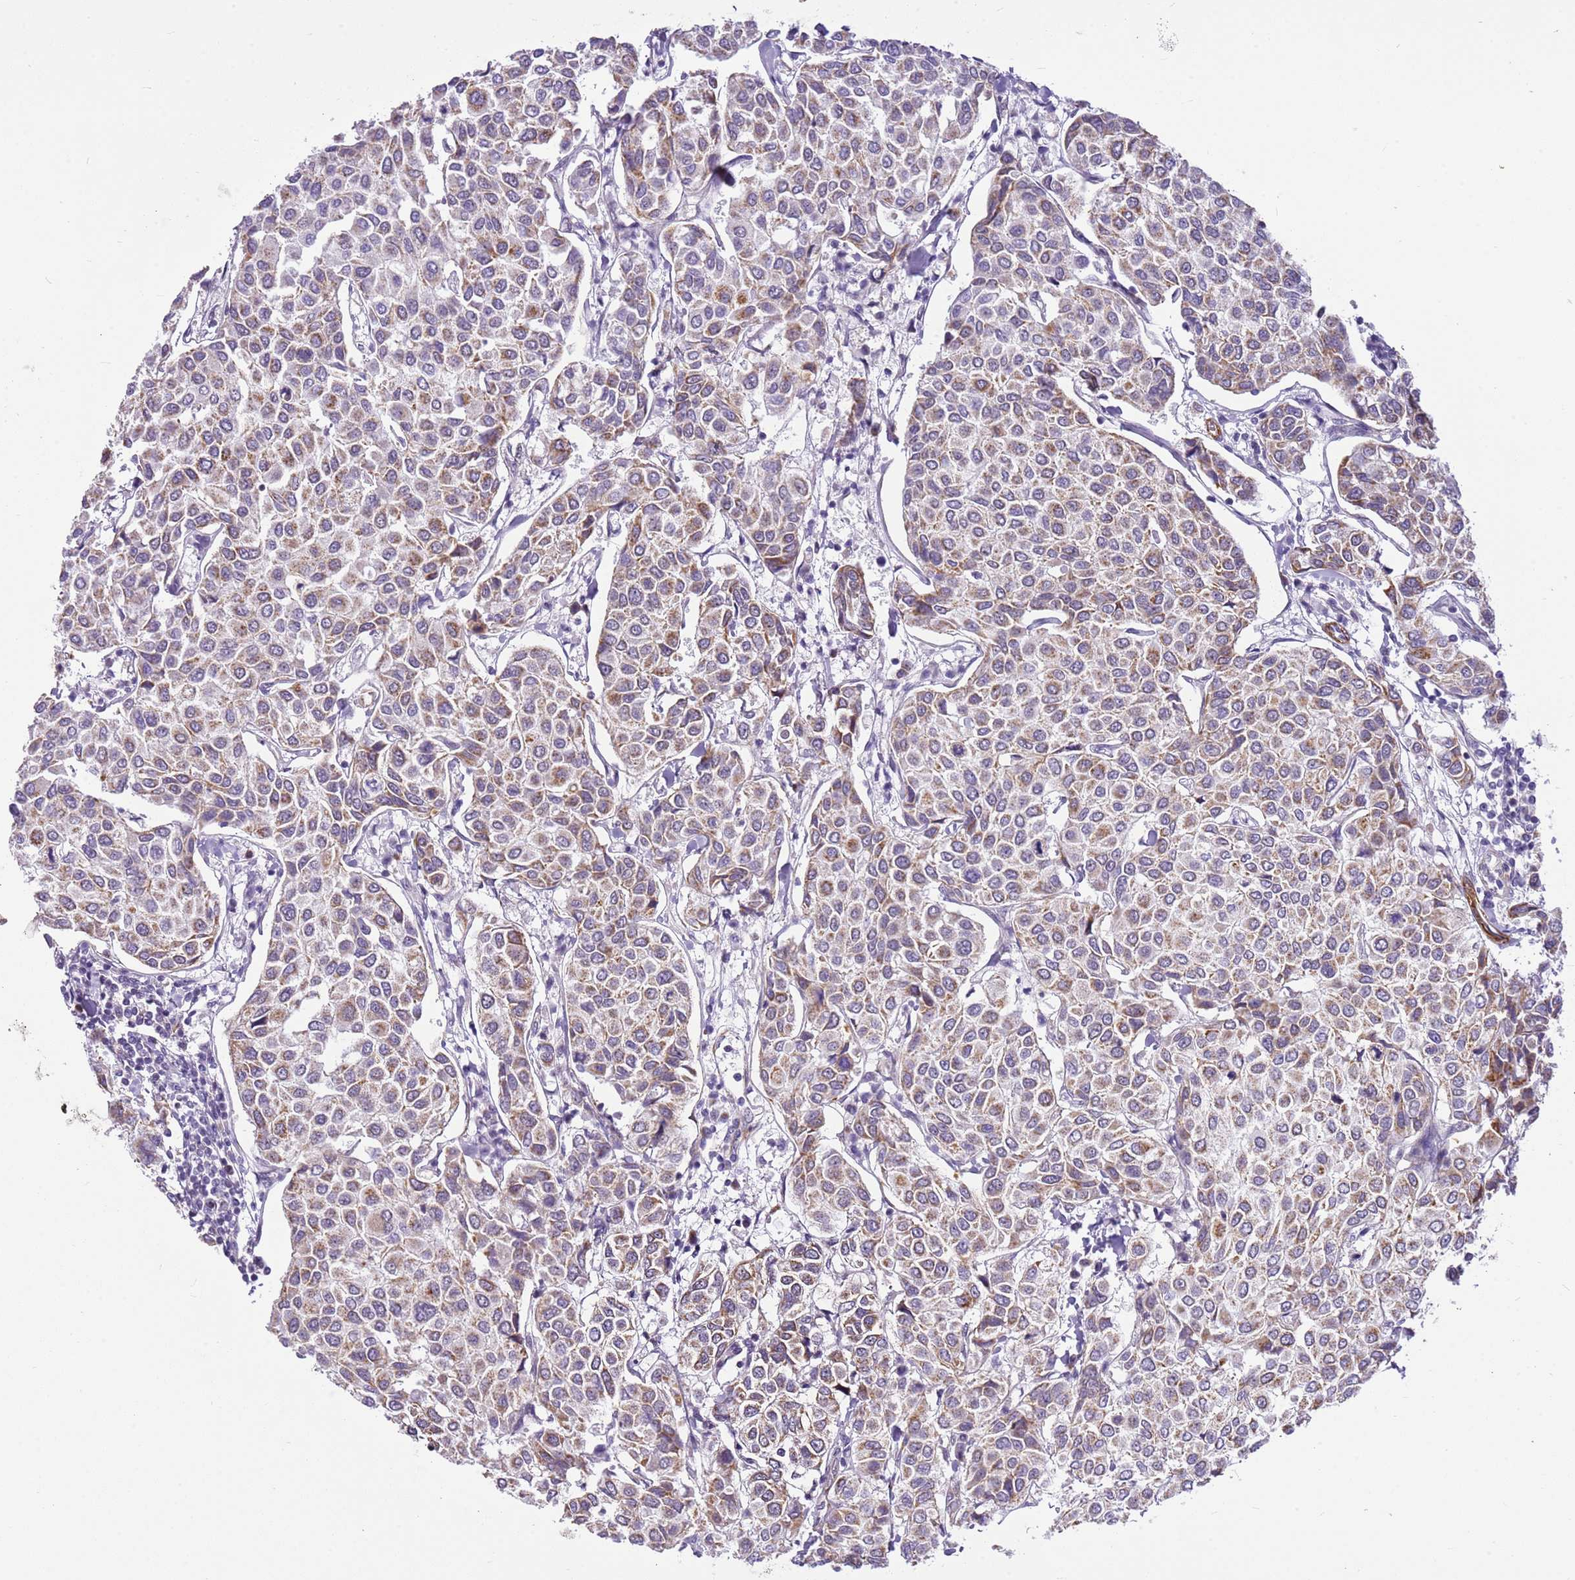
{"staining": {"intensity": "weak", "quantity": ">75%", "location": "cytoplasmic/membranous"}, "tissue": "breast cancer", "cell_type": "Tumor cells", "image_type": "cancer", "snomed": [{"axis": "morphology", "description": "Duct carcinoma"}, {"axis": "topography", "description": "Breast"}], "caption": "A photomicrograph of breast cancer stained for a protein displays weak cytoplasmic/membranous brown staining in tumor cells.", "gene": "SMIM4", "patient": {"sex": "female", "age": 55}}